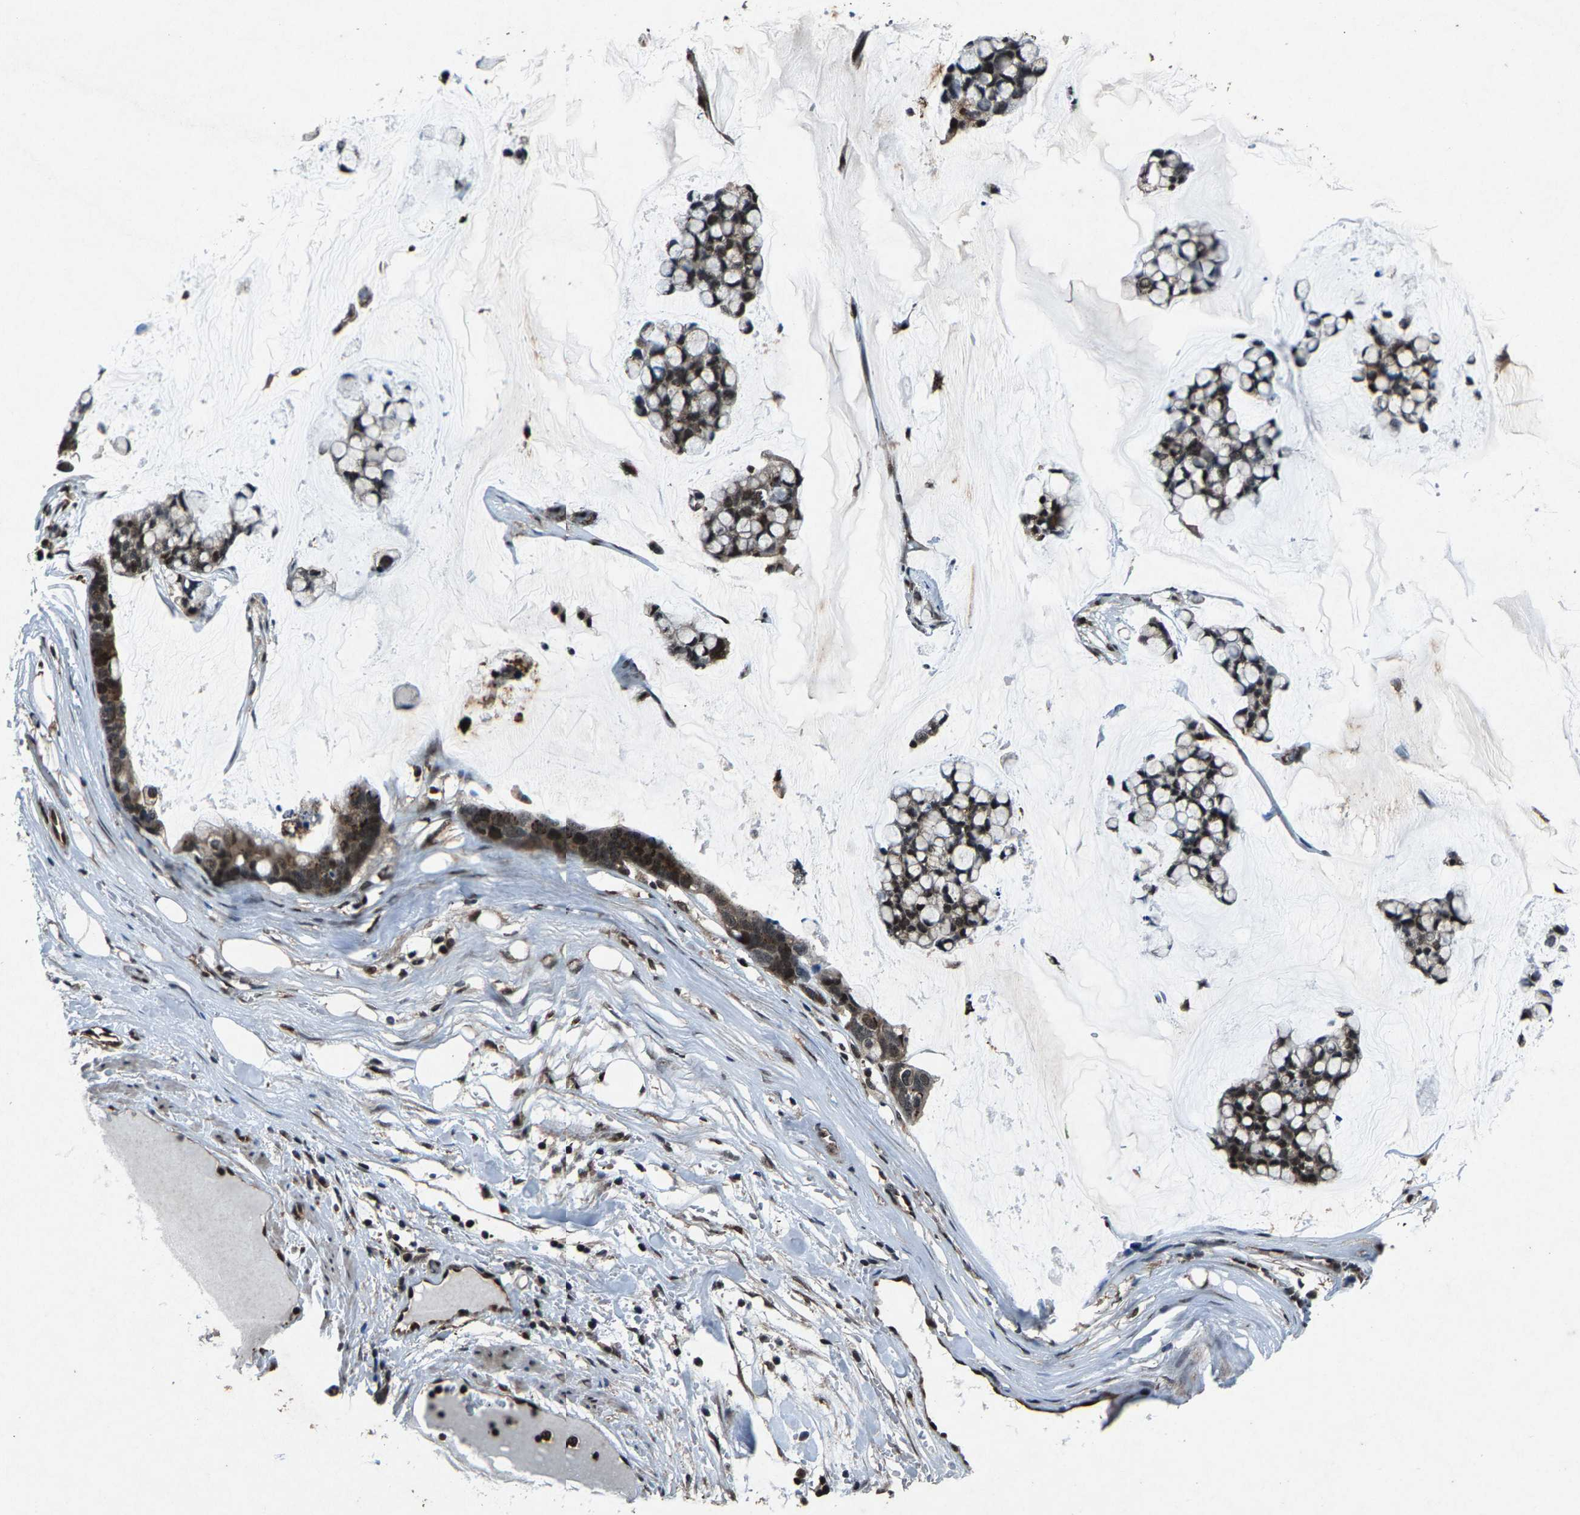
{"staining": {"intensity": "weak", "quantity": ">75%", "location": "cytoplasmic/membranous,nuclear"}, "tissue": "stomach cancer", "cell_type": "Tumor cells", "image_type": "cancer", "snomed": [{"axis": "morphology", "description": "Adenocarcinoma, NOS"}, {"axis": "topography", "description": "Stomach, lower"}], "caption": "Human adenocarcinoma (stomach) stained with a brown dye demonstrates weak cytoplasmic/membranous and nuclear positive expression in about >75% of tumor cells.", "gene": "ATXN3", "patient": {"sex": "male", "age": 84}}